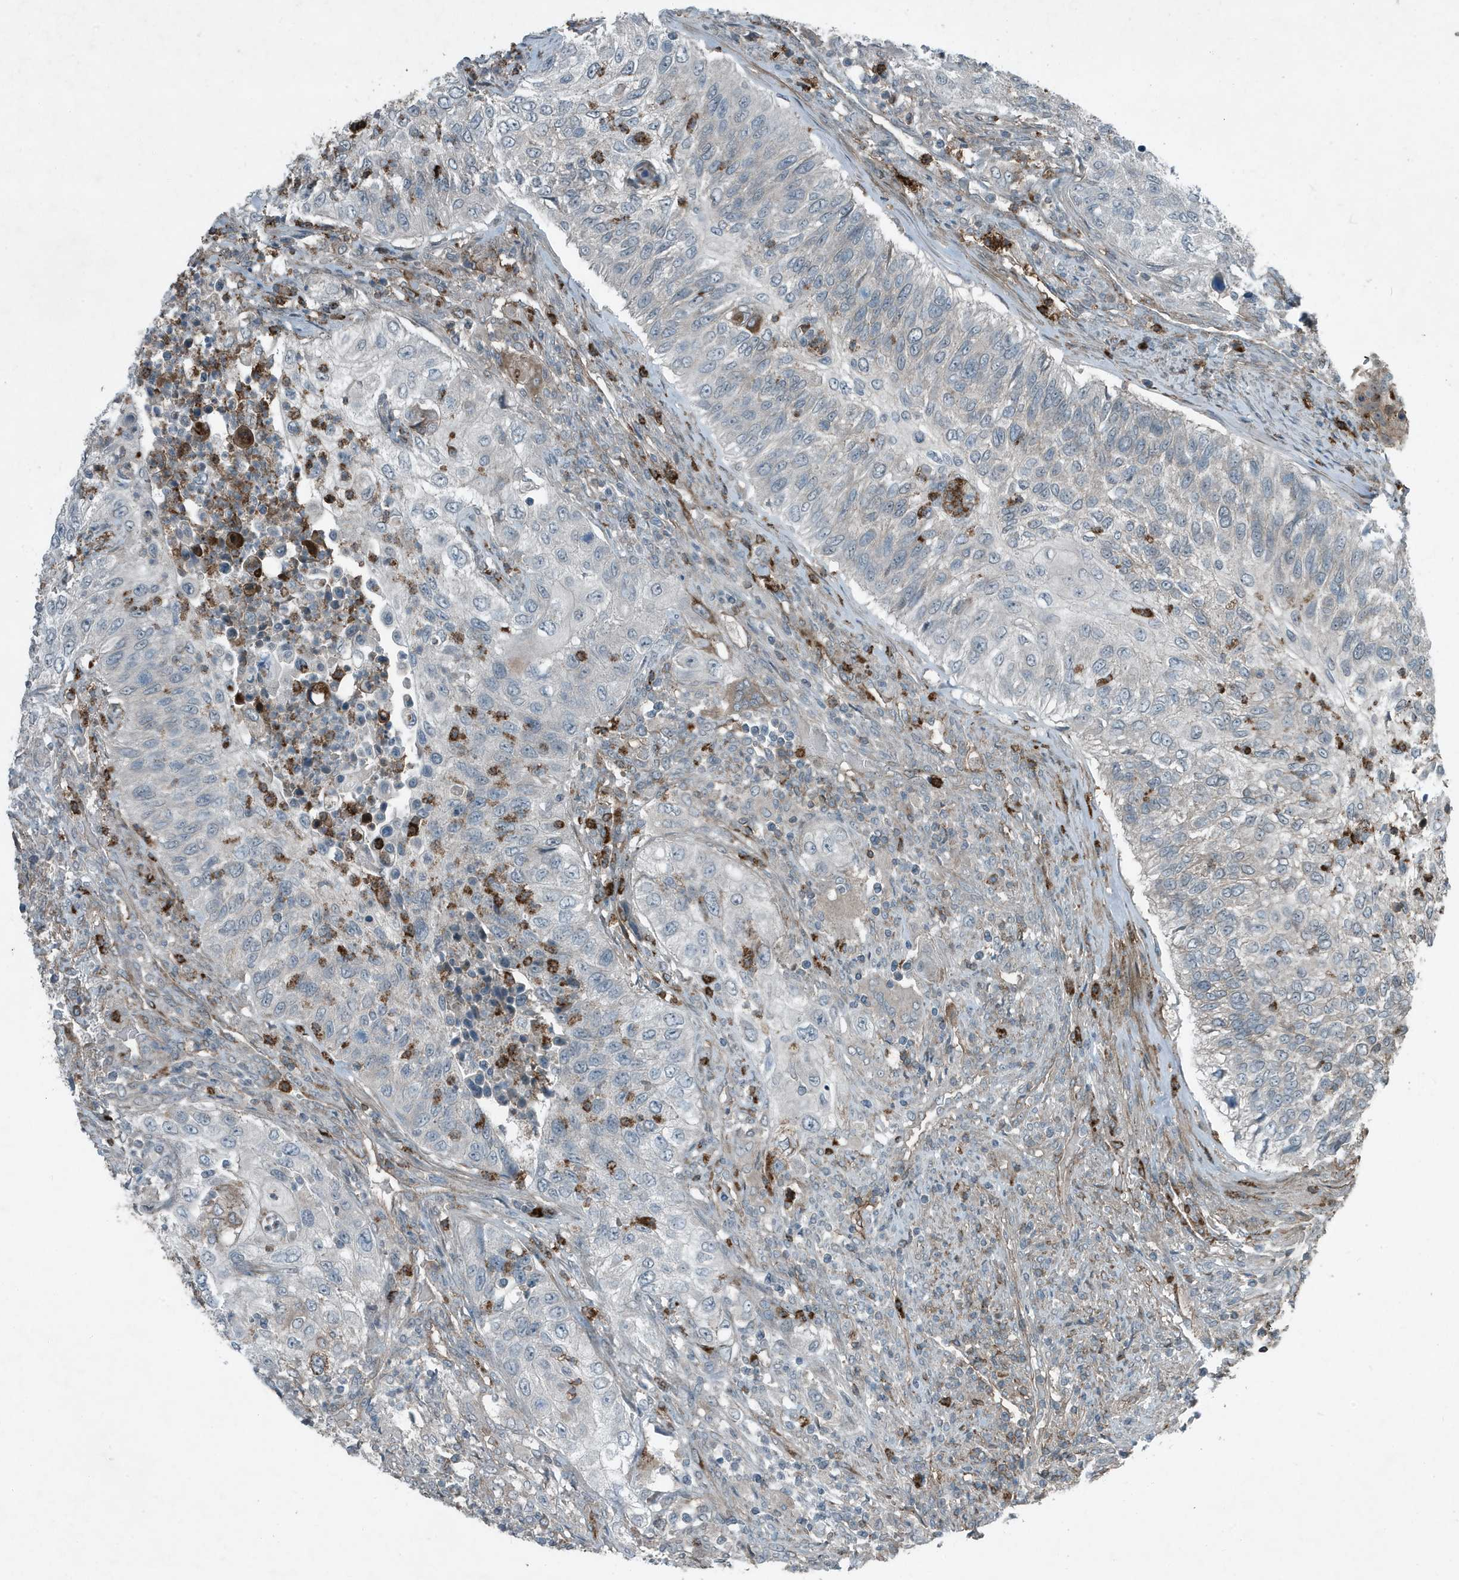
{"staining": {"intensity": "negative", "quantity": "none", "location": "none"}, "tissue": "urothelial cancer", "cell_type": "Tumor cells", "image_type": "cancer", "snomed": [{"axis": "morphology", "description": "Urothelial carcinoma, High grade"}, {"axis": "topography", "description": "Urinary bladder"}], "caption": "This is an IHC image of high-grade urothelial carcinoma. There is no expression in tumor cells.", "gene": "DAPP1", "patient": {"sex": "female", "age": 60}}